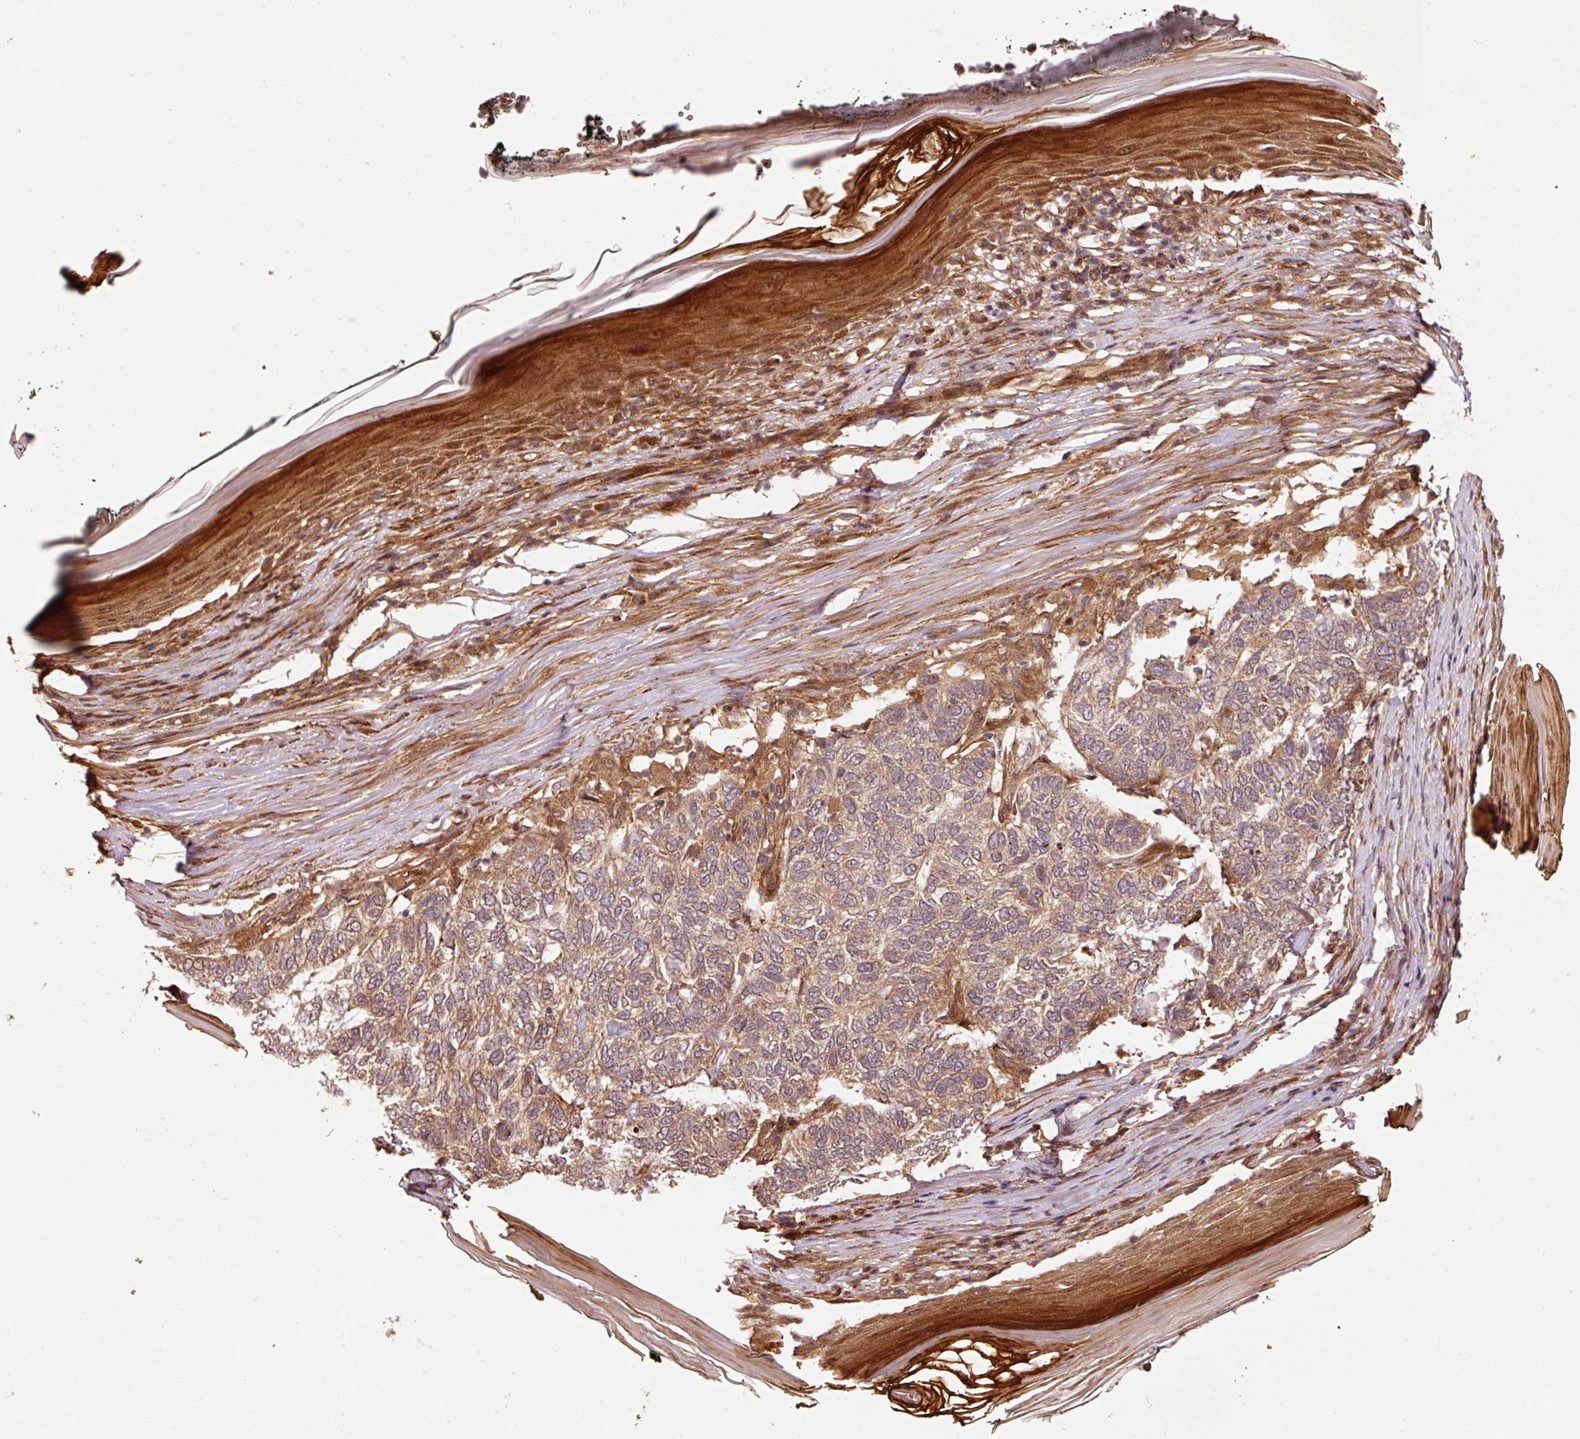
{"staining": {"intensity": "weak", "quantity": ">75%", "location": "cytoplasmic/membranous"}, "tissue": "skin cancer", "cell_type": "Tumor cells", "image_type": "cancer", "snomed": [{"axis": "morphology", "description": "Basal cell carcinoma"}, {"axis": "topography", "description": "Skin"}], "caption": "The image displays staining of basal cell carcinoma (skin), revealing weak cytoplasmic/membranous protein expression (brown color) within tumor cells. Ihc stains the protein in brown and the nuclei are stained blue.", "gene": "OXER1", "patient": {"sex": "female", "age": 65}}